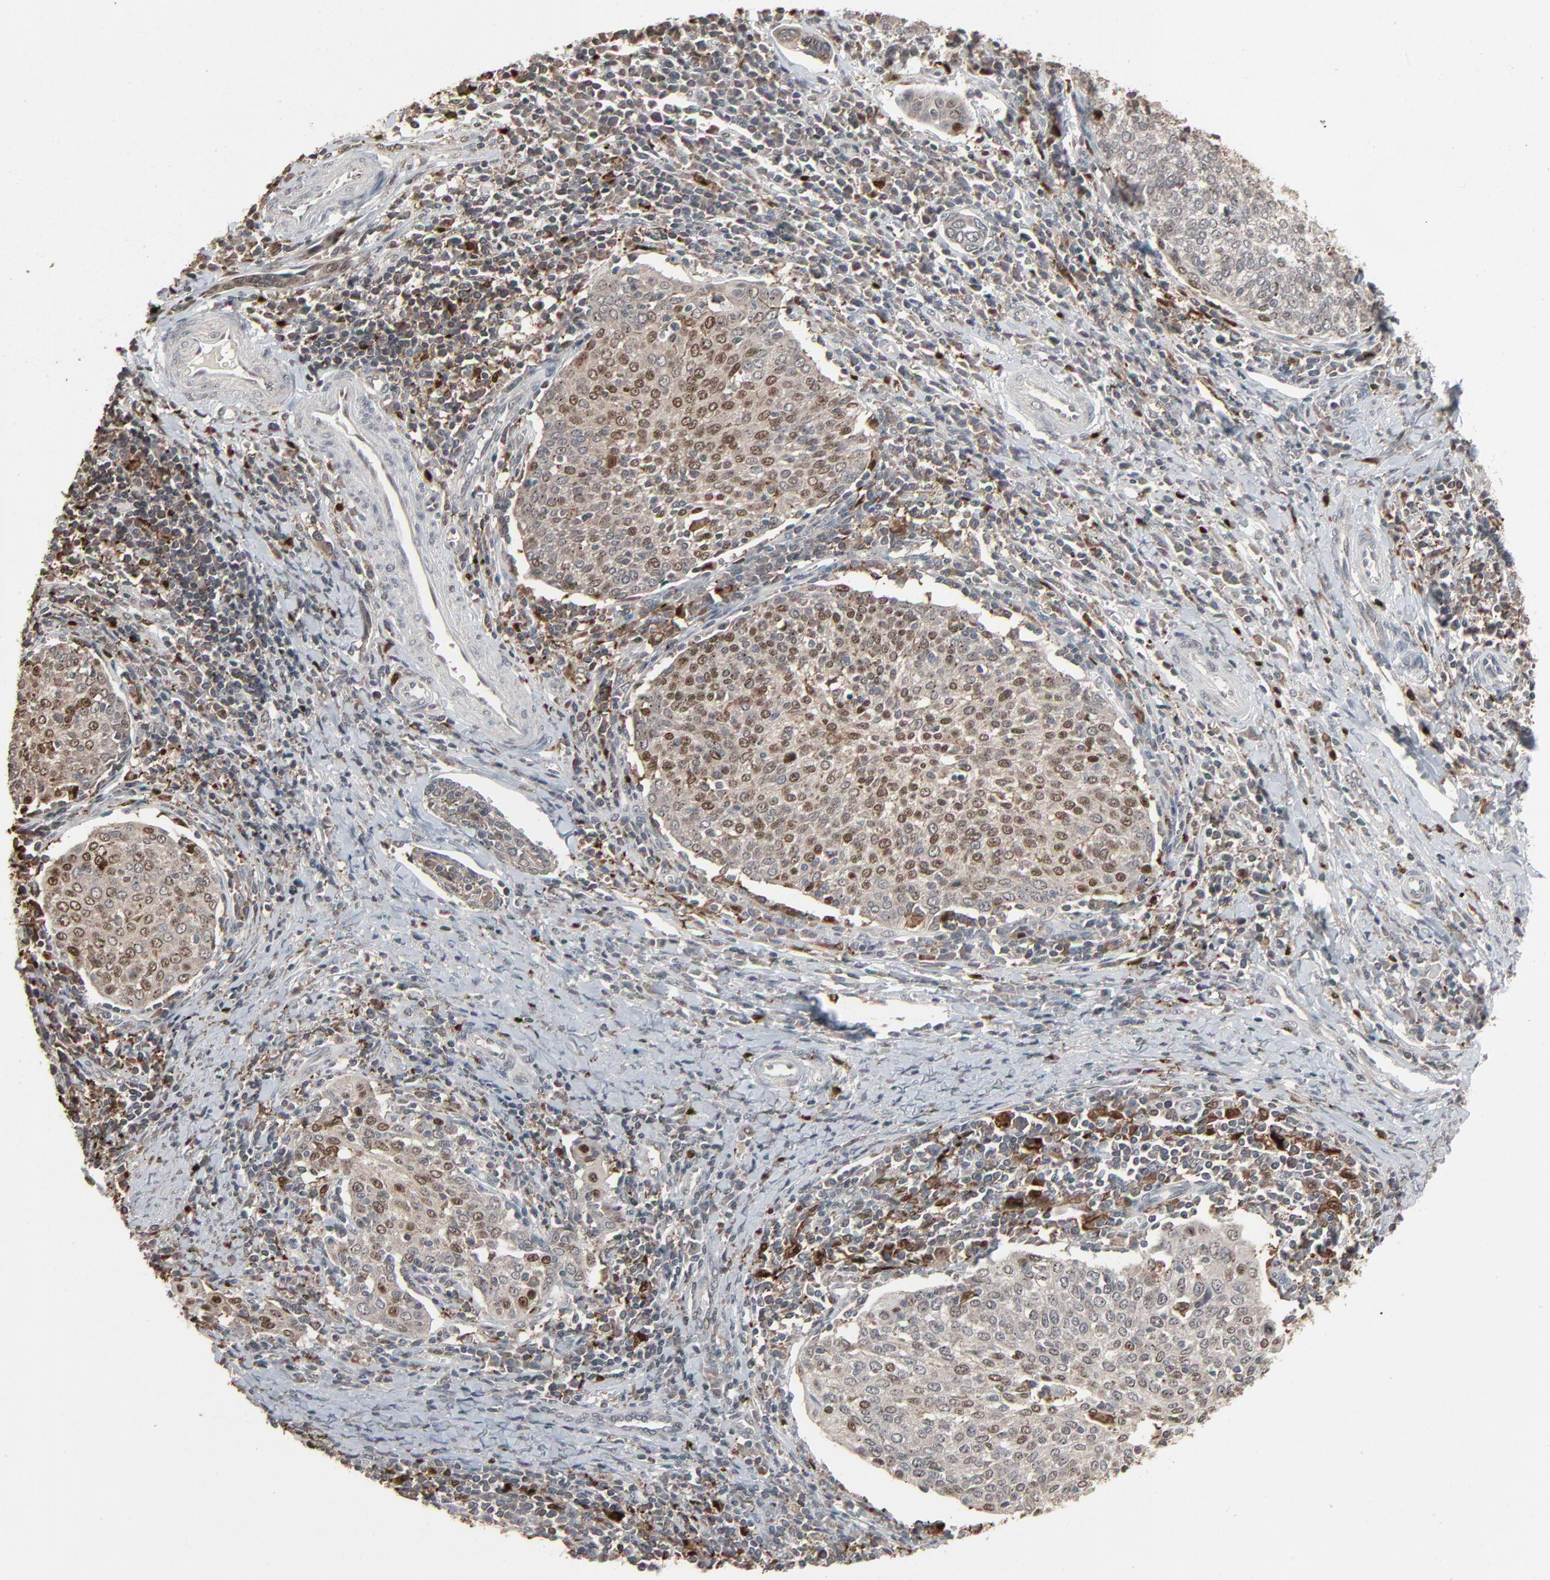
{"staining": {"intensity": "moderate", "quantity": ">75%", "location": "cytoplasmic/membranous,nuclear"}, "tissue": "cervical cancer", "cell_type": "Tumor cells", "image_type": "cancer", "snomed": [{"axis": "morphology", "description": "Squamous cell carcinoma, NOS"}, {"axis": "topography", "description": "Cervix"}], "caption": "A histopathology image of squamous cell carcinoma (cervical) stained for a protein exhibits moderate cytoplasmic/membranous and nuclear brown staining in tumor cells.", "gene": "DOCK8", "patient": {"sex": "female", "age": 40}}